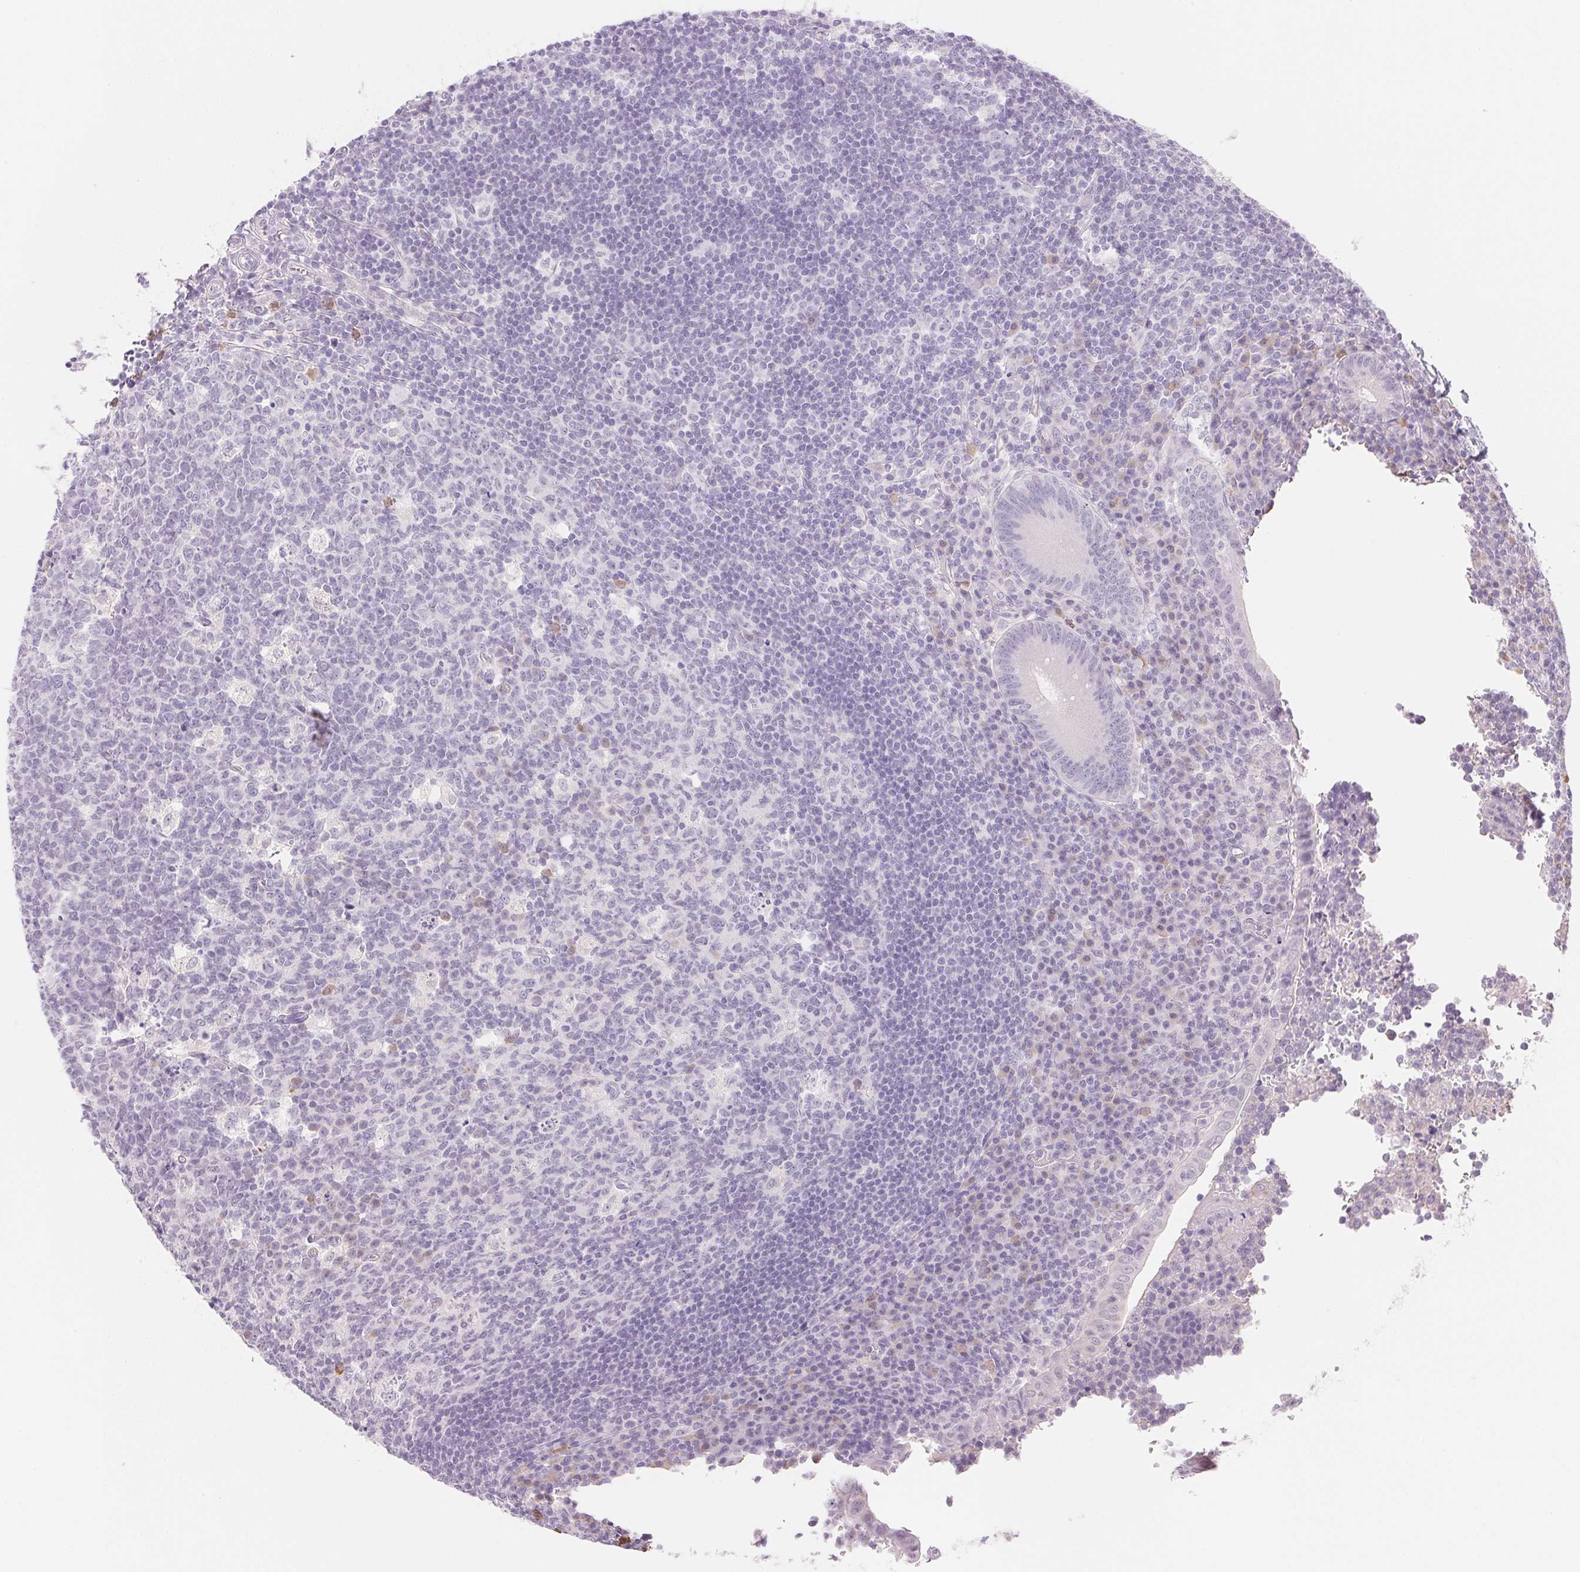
{"staining": {"intensity": "negative", "quantity": "none", "location": "none"}, "tissue": "appendix", "cell_type": "Glandular cells", "image_type": "normal", "snomed": [{"axis": "morphology", "description": "Normal tissue, NOS"}, {"axis": "topography", "description": "Appendix"}], "caption": "DAB (3,3'-diaminobenzidine) immunohistochemical staining of normal appendix shows no significant positivity in glandular cells. (DAB (3,3'-diaminobenzidine) immunohistochemistry (IHC) with hematoxylin counter stain).", "gene": "FNDC4", "patient": {"sex": "male", "age": 18}}